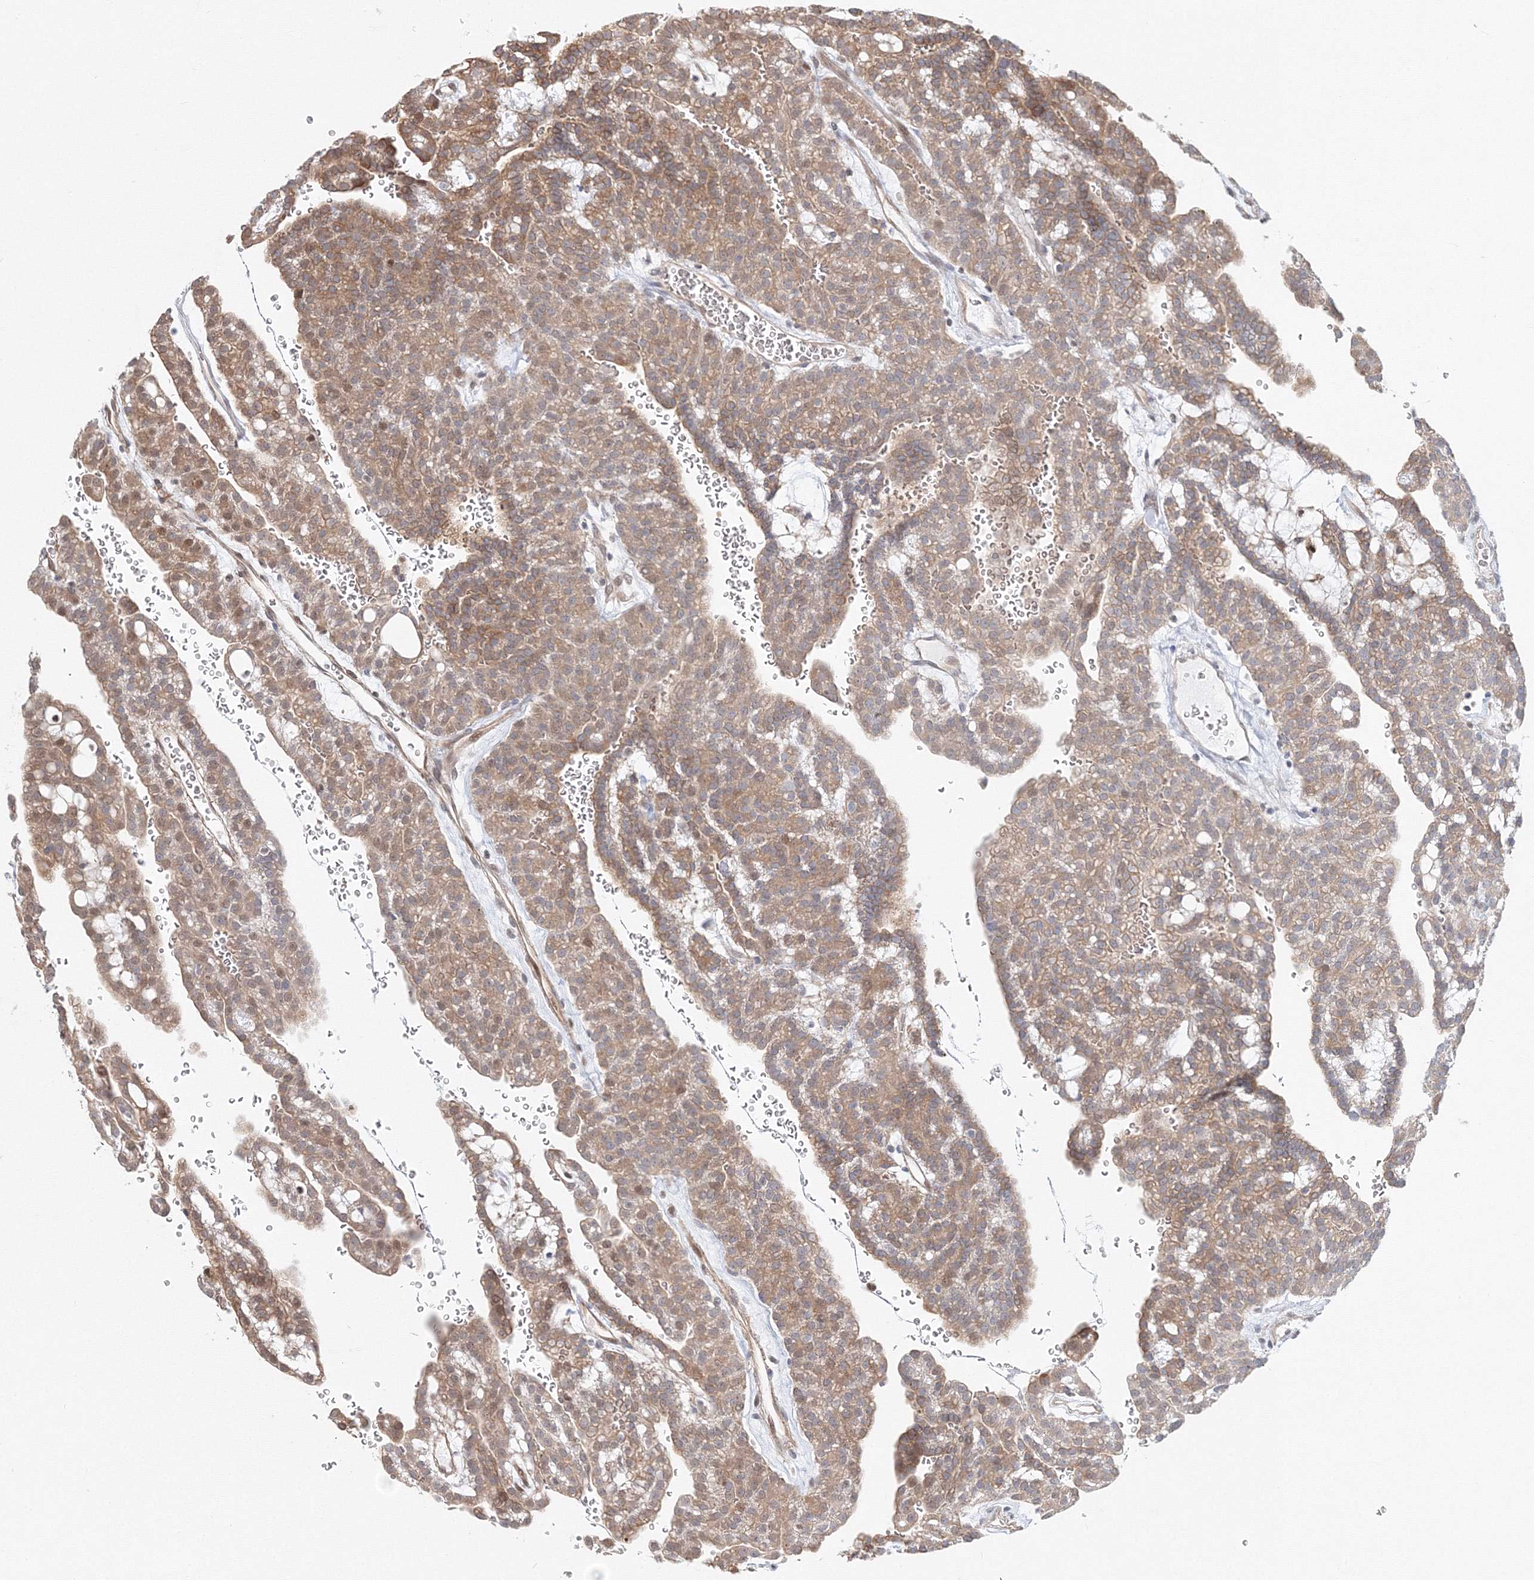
{"staining": {"intensity": "moderate", "quantity": ">75%", "location": "cytoplasmic/membranous,nuclear"}, "tissue": "renal cancer", "cell_type": "Tumor cells", "image_type": "cancer", "snomed": [{"axis": "morphology", "description": "Adenocarcinoma, NOS"}, {"axis": "topography", "description": "Kidney"}], "caption": "A micrograph of renal cancer stained for a protein shows moderate cytoplasmic/membranous and nuclear brown staining in tumor cells. (Brightfield microscopy of DAB IHC at high magnification).", "gene": "ARHGAP21", "patient": {"sex": "male", "age": 63}}